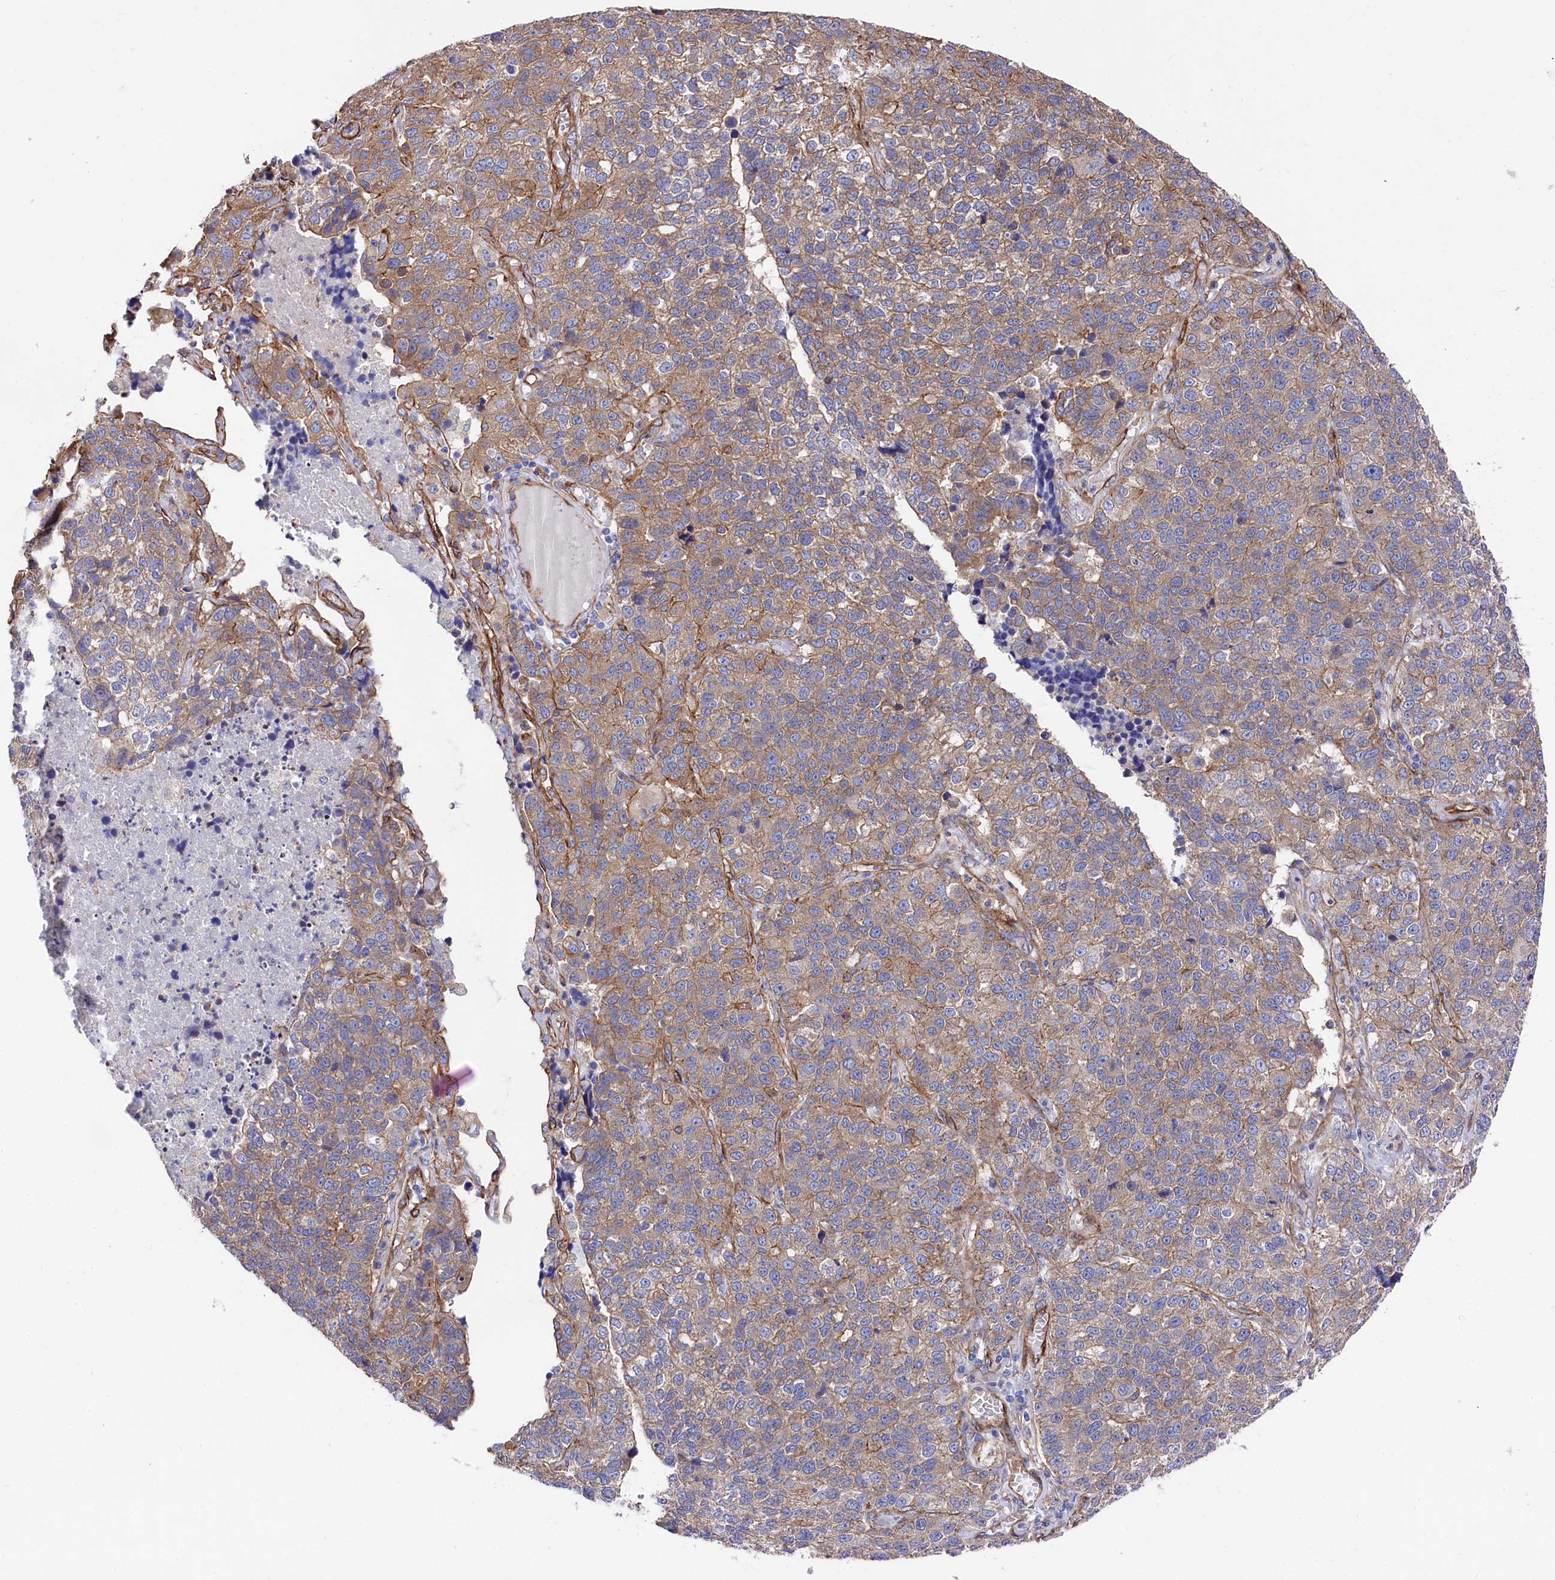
{"staining": {"intensity": "weak", "quantity": "25%-75%", "location": "cytoplasmic/membranous"}, "tissue": "lung cancer", "cell_type": "Tumor cells", "image_type": "cancer", "snomed": [{"axis": "morphology", "description": "Adenocarcinoma, NOS"}, {"axis": "topography", "description": "Lung"}], "caption": "This photomicrograph reveals immunohistochemistry (IHC) staining of human lung adenocarcinoma, with low weak cytoplasmic/membranous positivity in approximately 25%-75% of tumor cells.", "gene": "TNKS1BP1", "patient": {"sex": "male", "age": 49}}